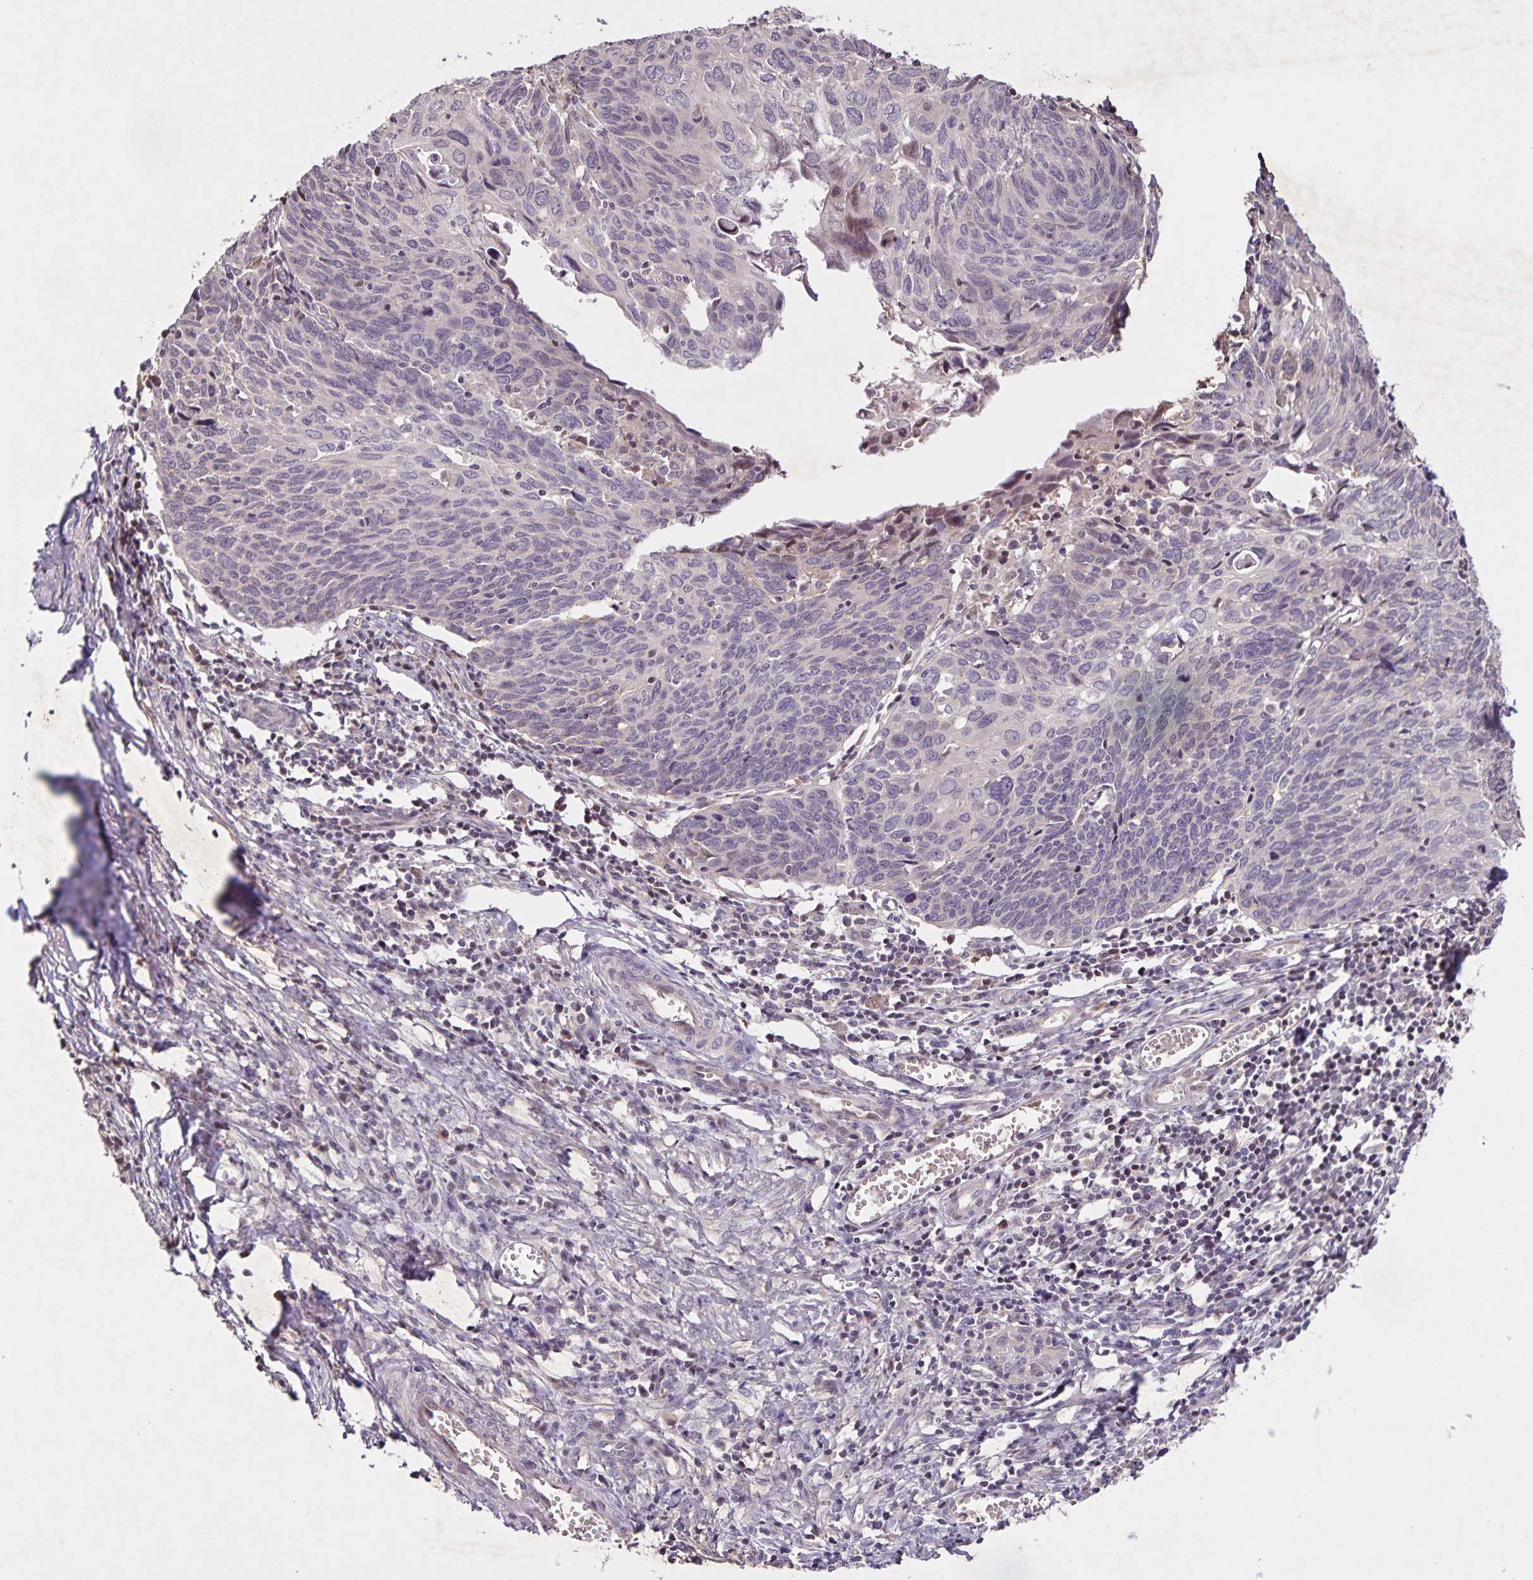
{"staining": {"intensity": "moderate", "quantity": "<25%", "location": "nuclear"}, "tissue": "cervical cancer", "cell_type": "Tumor cells", "image_type": "cancer", "snomed": [{"axis": "morphology", "description": "Squamous cell carcinoma, NOS"}, {"axis": "topography", "description": "Cervix"}], "caption": "A high-resolution histopathology image shows immunohistochemistry staining of cervical squamous cell carcinoma, which demonstrates moderate nuclear staining in approximately <25% of tumor cells. The staining is performed using DAB brown chromogen to label protein expression. The nuclei are counter-stained blue using hematoxylin.", "gene": "GDF2", "patient": {"sex": "female", "age": 39}}